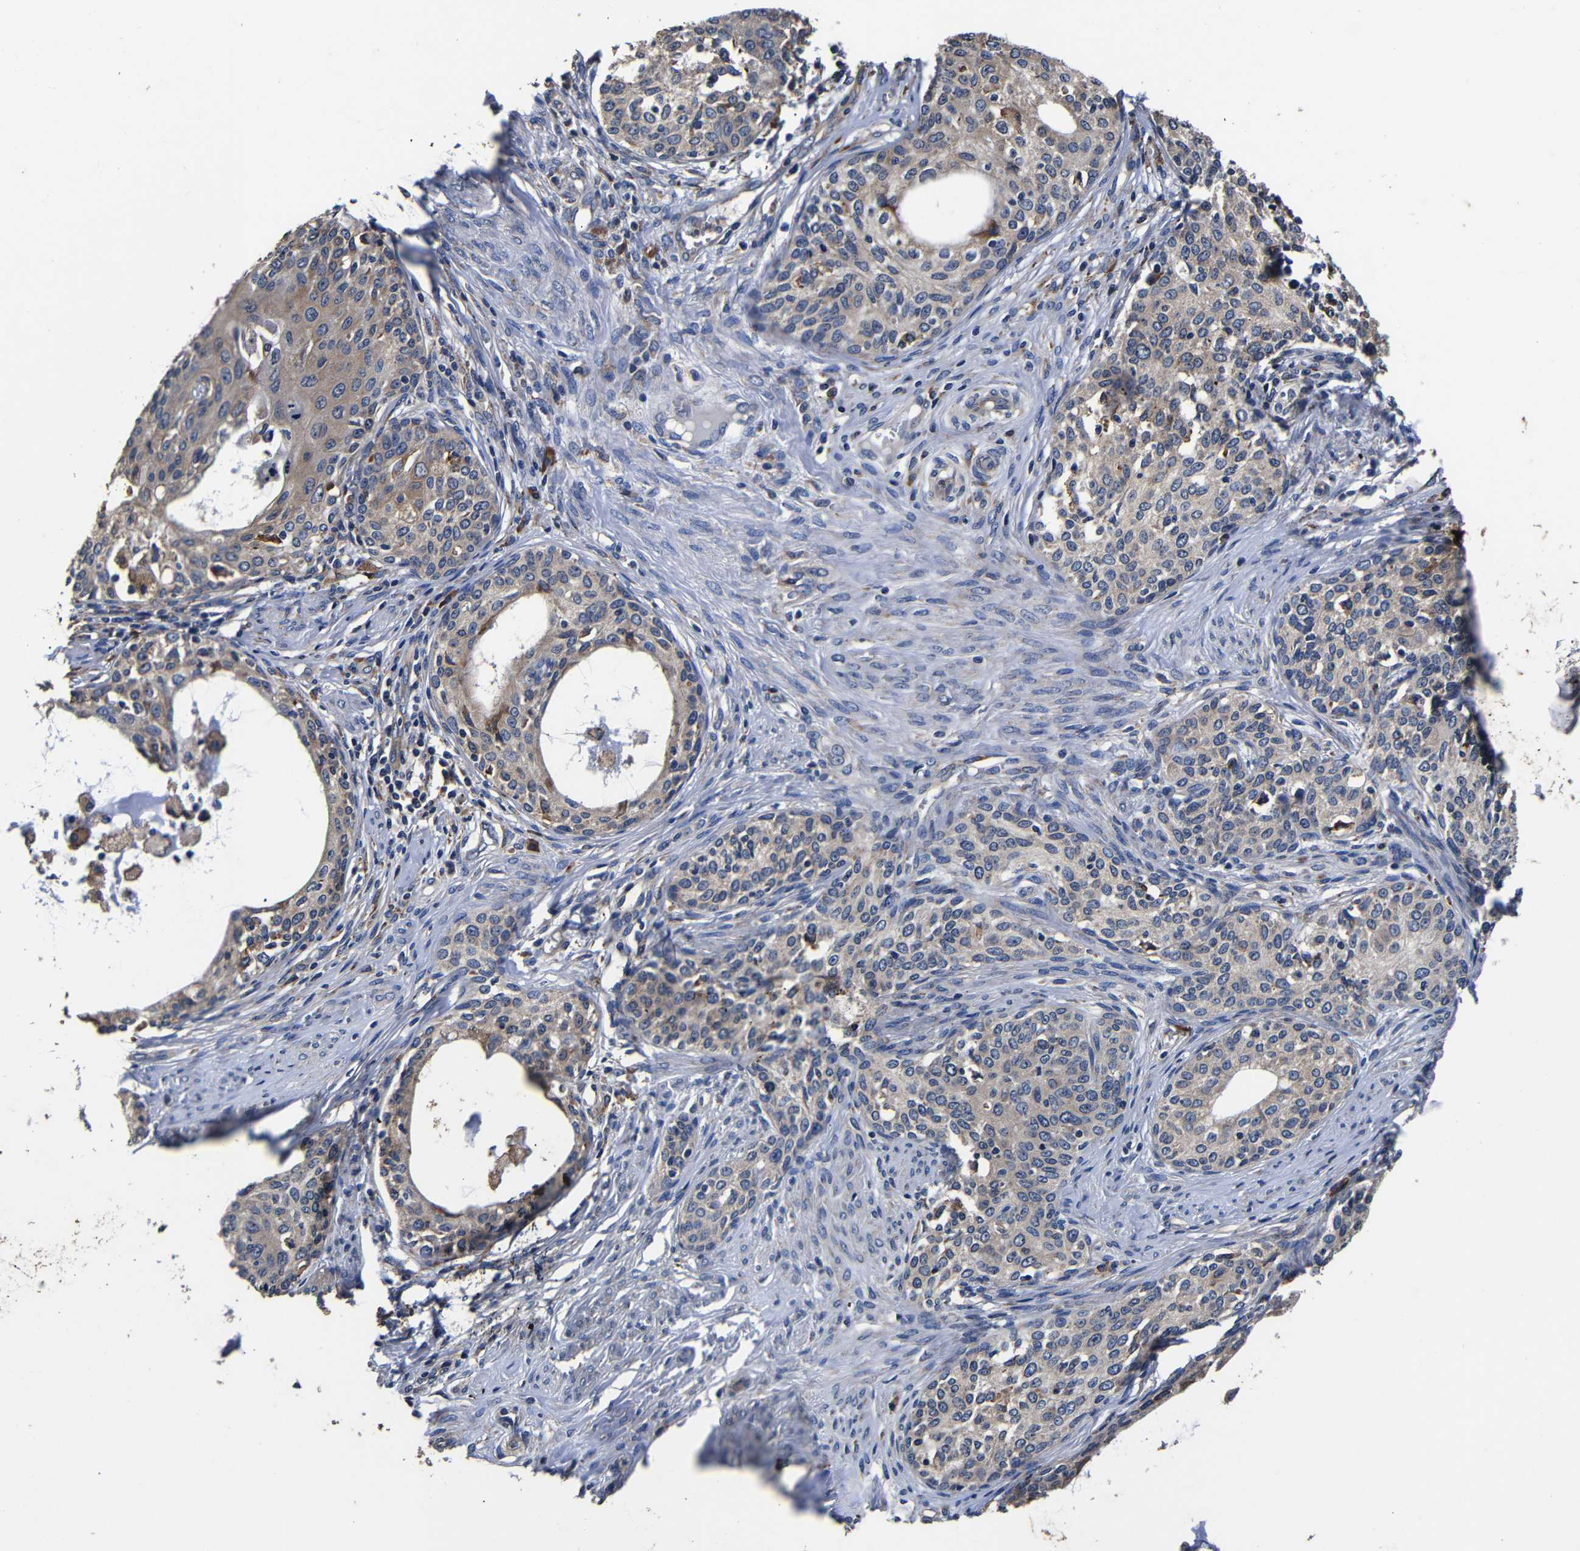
{"staining": {"intensity": "weak", "quantity": ">75%", "location": "cytoplasmic/membranous"}, "tissue": "cervical cancer", "cell_type": "Tumor cells", "image_type": "cancer", "snomed": [{"axis": "morphology", "description": "Squamous cell carcinoma, NOS"}, {"axis": "morphology", "description": "Adenocarcinoma, NOS"}, {"axis": "topography", "description": "Cervix"}], "caption": "DAB immunohistochemical staining of squamous cell carcinoma (cervical) demonstrates weak cytoplasmic/membranous protein expression in approximately >75% of tumor cells. The staining was performed using DAB to visualize the protein expression in brown, while the nuclei were stained in blue with hematoxylin (Magnification: 20x).", "gene": "SCN9A", "patient": {"sex": "female", "age": 52}}